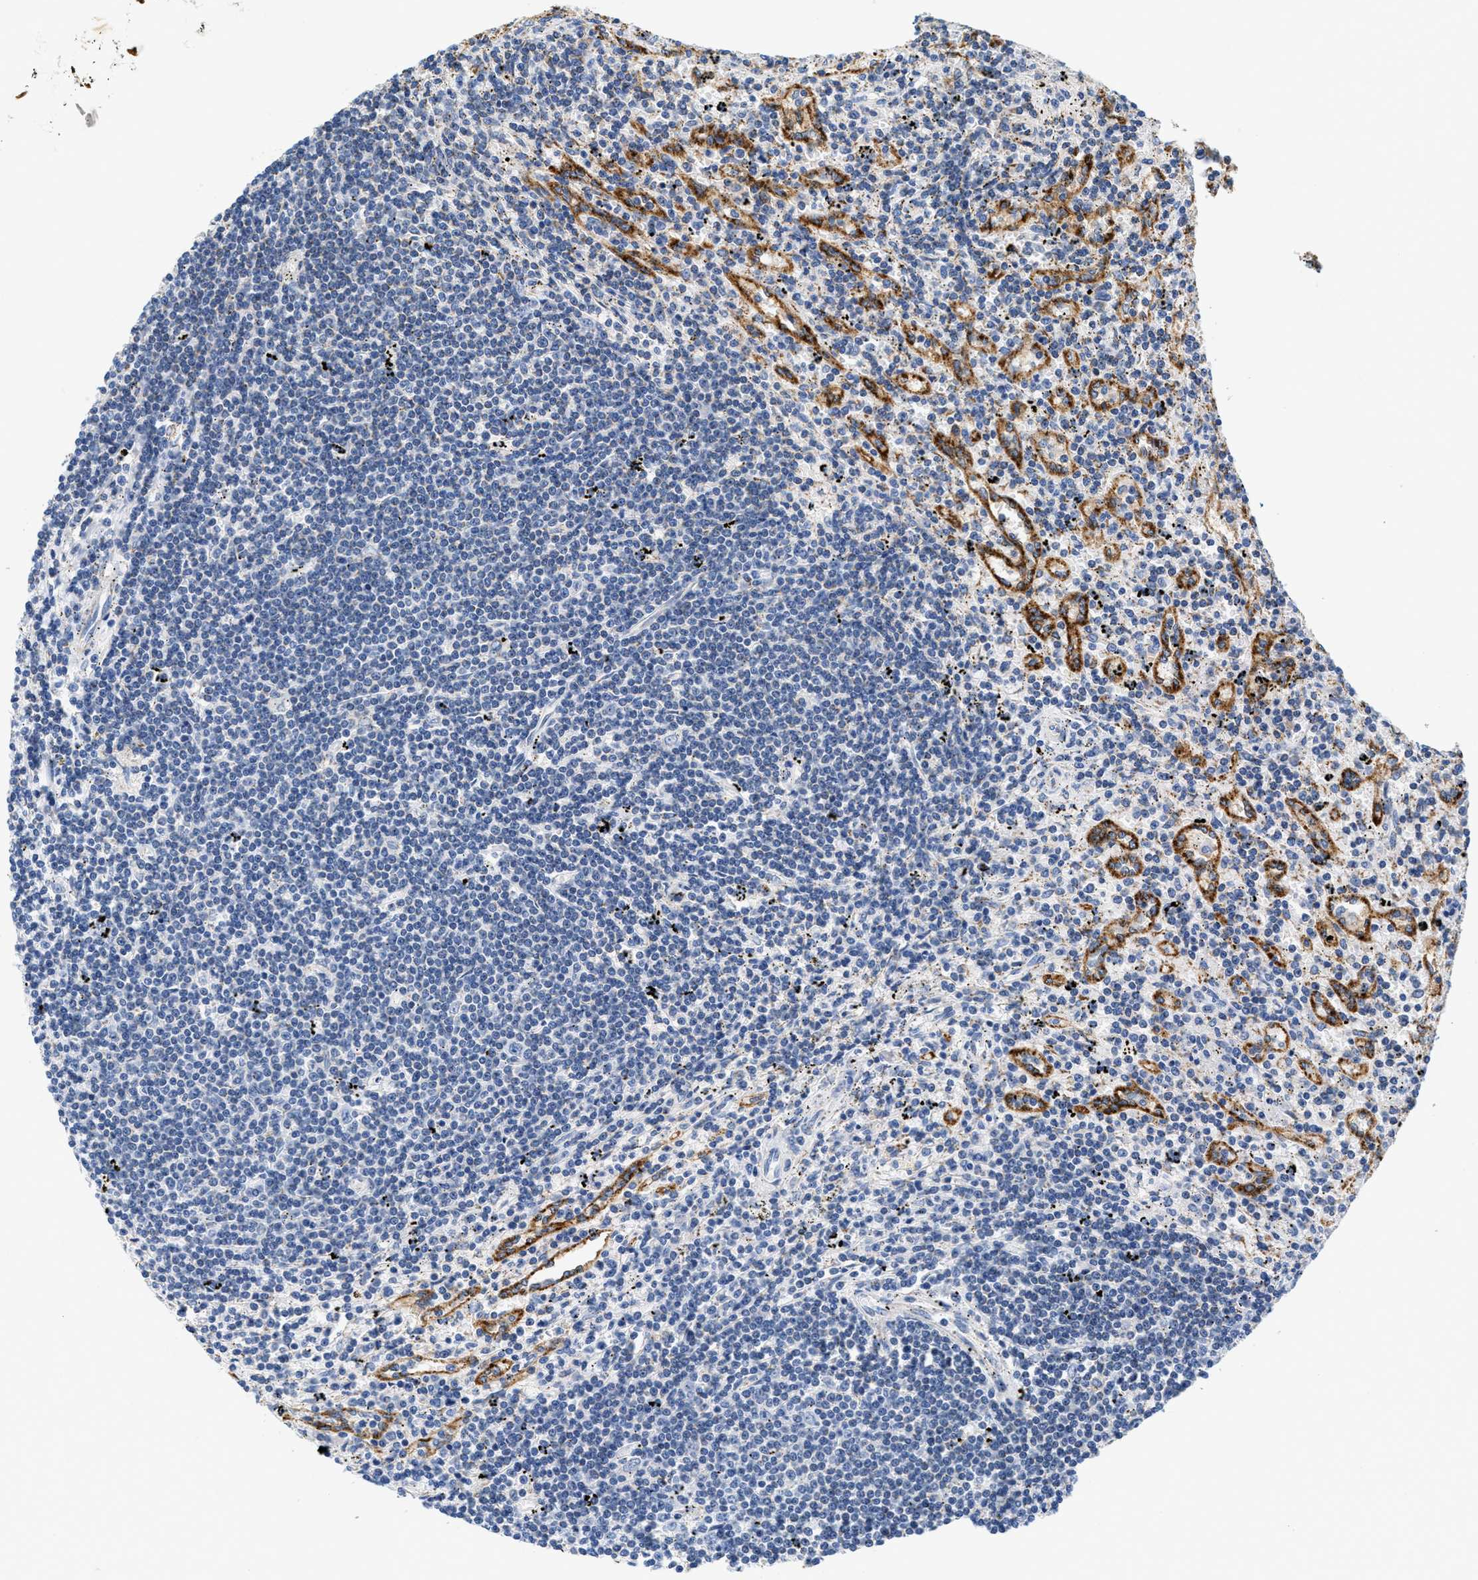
{"staining": {"intensity": "weak", "quantity": "<25%", "location": "cytoplasmic/membranous"}, "tissue": "lymphoma", "cell_type": "Tumor cells", "image_type": "cancer", "snomed": [{"axis": "morphology", "description": "Malignant lymphoma, non-Hodgkin's type, Low grade"}, {"axis": "topography", "description": "Spleen"}], "caption": "Human lymphoma stained for a protein using immunohistochemistry reveals no expression in tumor cells.", "gene": "KCNJ5", "patient": {"sex": "male", "age": 76}}